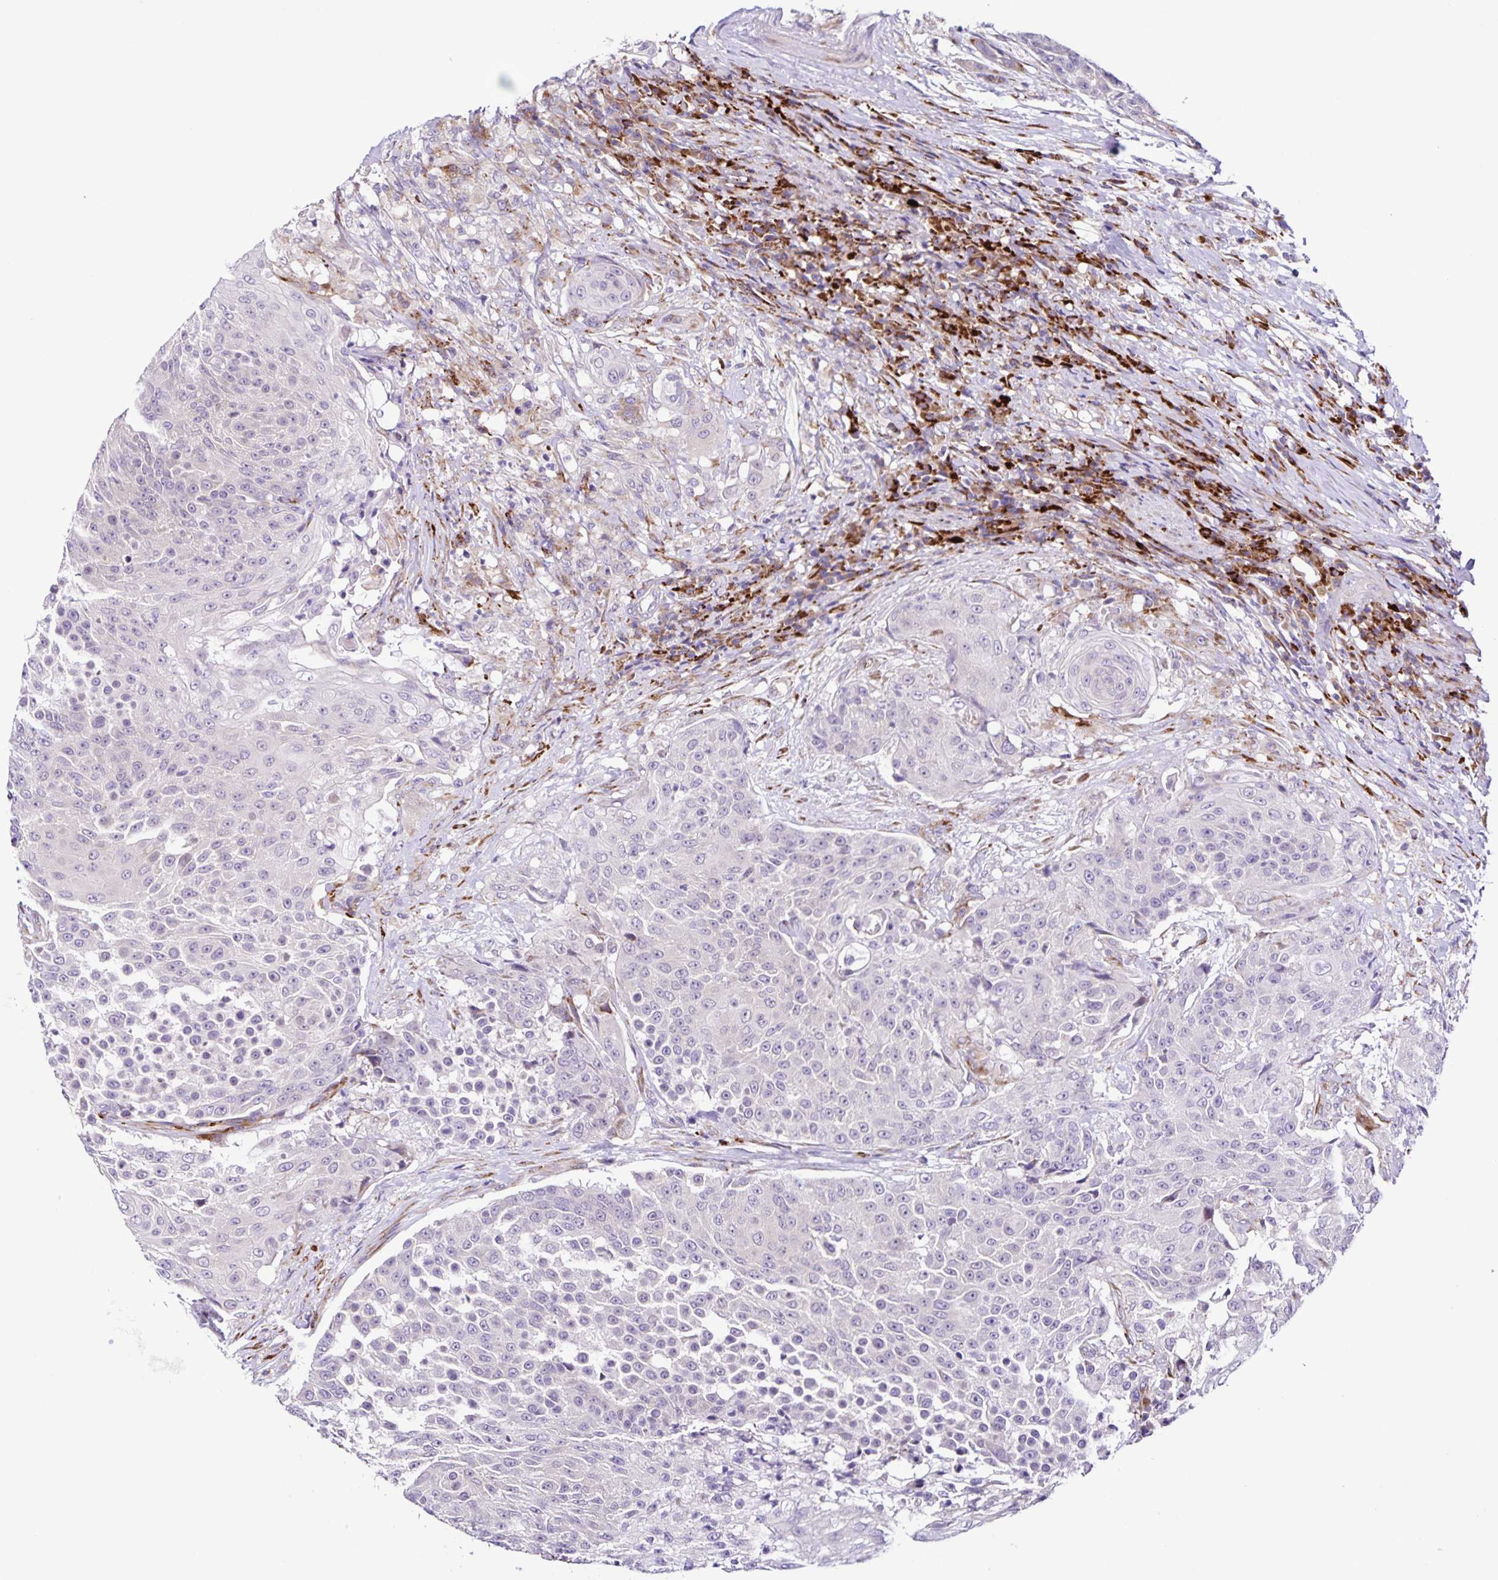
{"staining": {"intensity": "negative", "quantity": "none", "location": "none"}, "tissue": "urothelial cancer", "cell_type": "Tumor cells", "image_type": "cancer", "snomed": [{"axis": "morphology", "description": "Urothelial carcinoma, High grade"}, {"axis": "topography", "description": "Urinary bladder"}], "caption": "An image of human high-grade urothelial carcinoma is negative for staining in tumor cells.", "gene": "OSBPL5", "patient": {"sex": "female", "age": 63}}